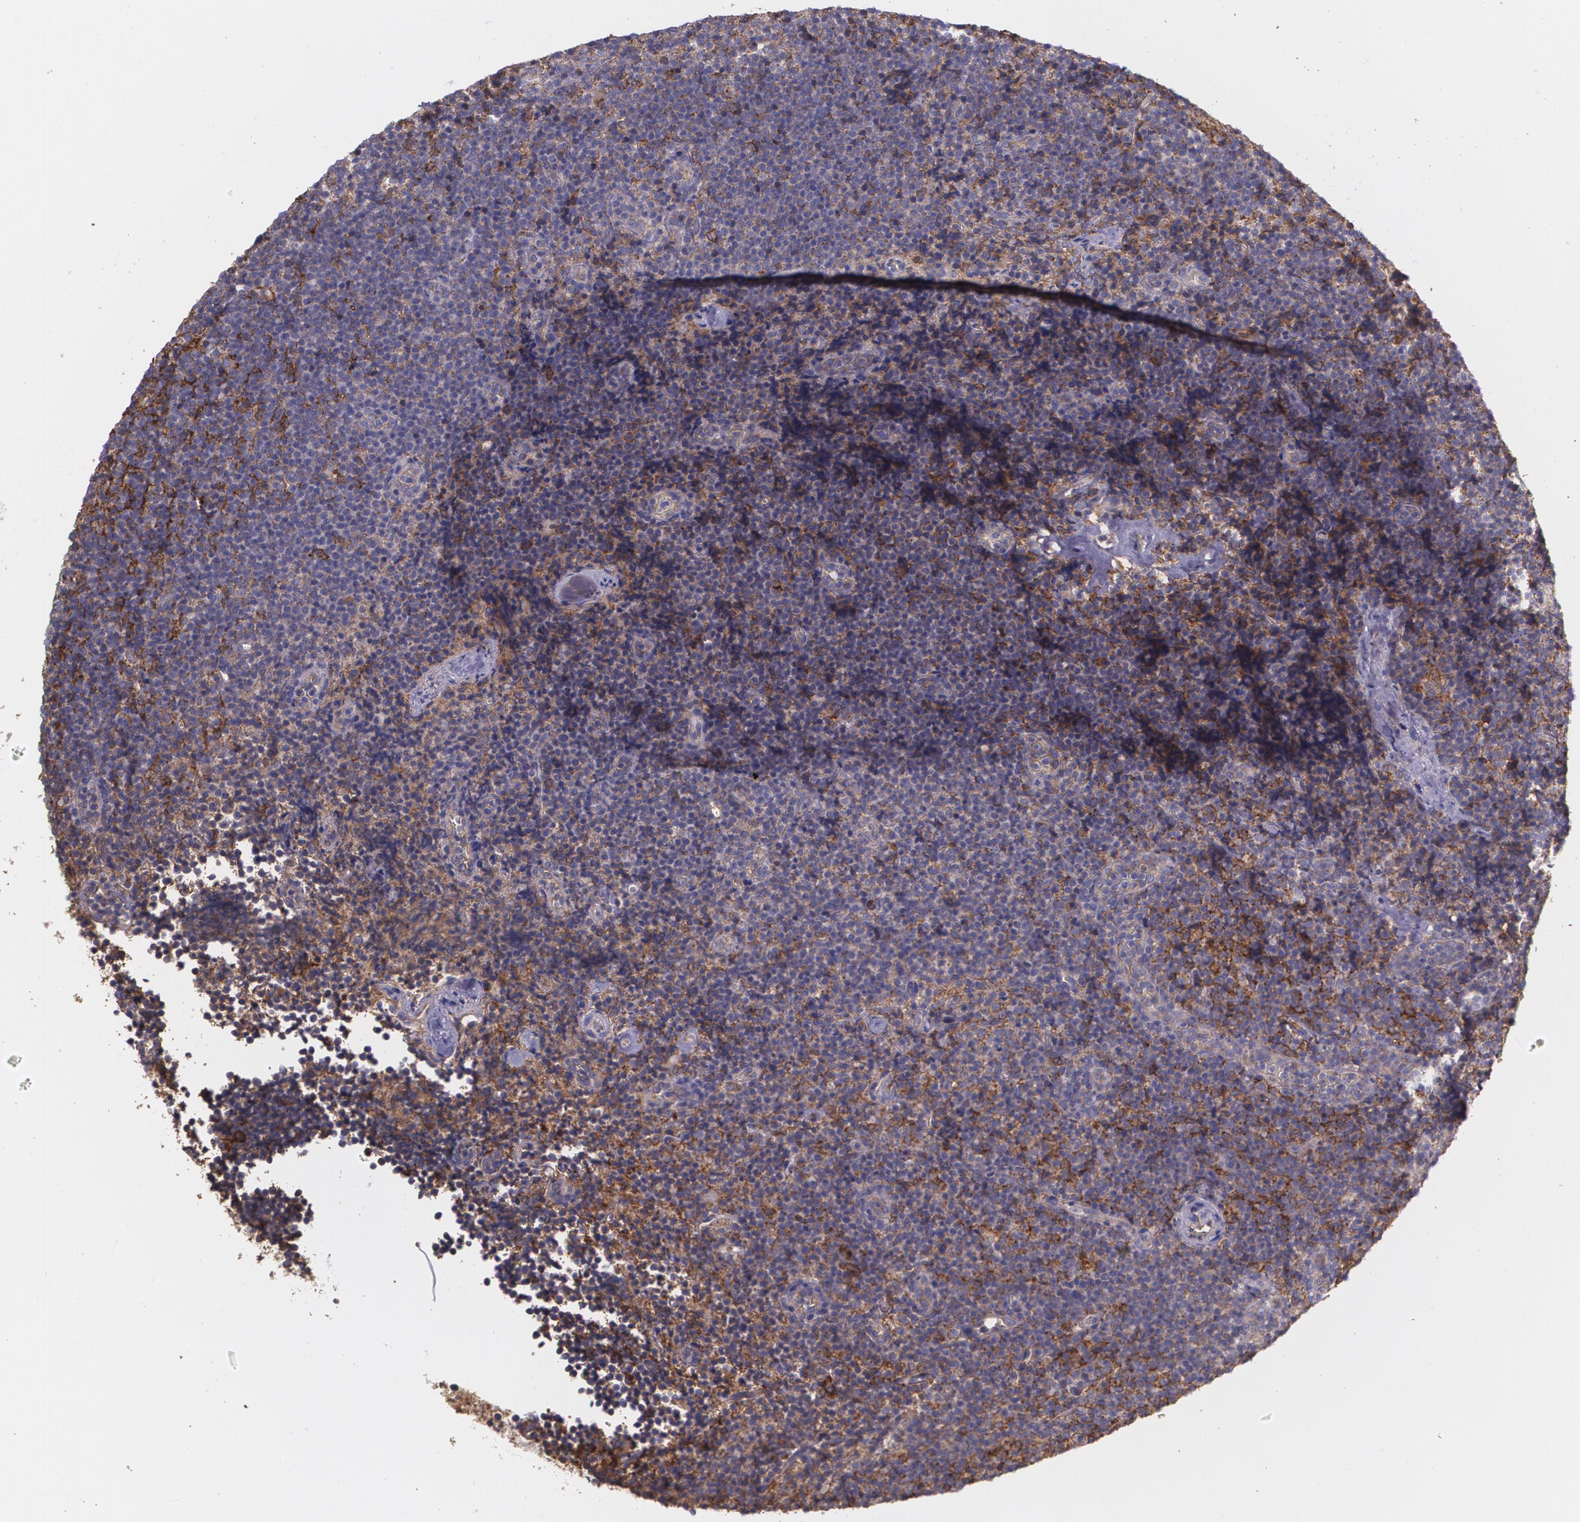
{"staining": {"intensity": "moderate", "quantity": "25%-75%", "location": "cytoplasmic/membranous"}, "tissue": "lymphoma", "cell_type": "Tumor cells", "image_type": "cancer", "snomed": [{"axis": "morphology", "description": "Malignant lymphoma, non-Hodgkin's type, High grade"}, {"axis": "topography", "description": "Lymph node"}], "caption": "High-magnification brightfield microscopy of lymphoma stained with DAB (3,3'-diaminobenzidine) (brown) and counterstained with hematoxylin (blue). tumor cells exhibit moderate cytoplasmic/membranous staining is appreciated in about25%-75% of cells. (Brightfield microscopy of DAB IHC at high magnification).", "gene": "B2M", "patient": {"sex": "female", "age": 58}}